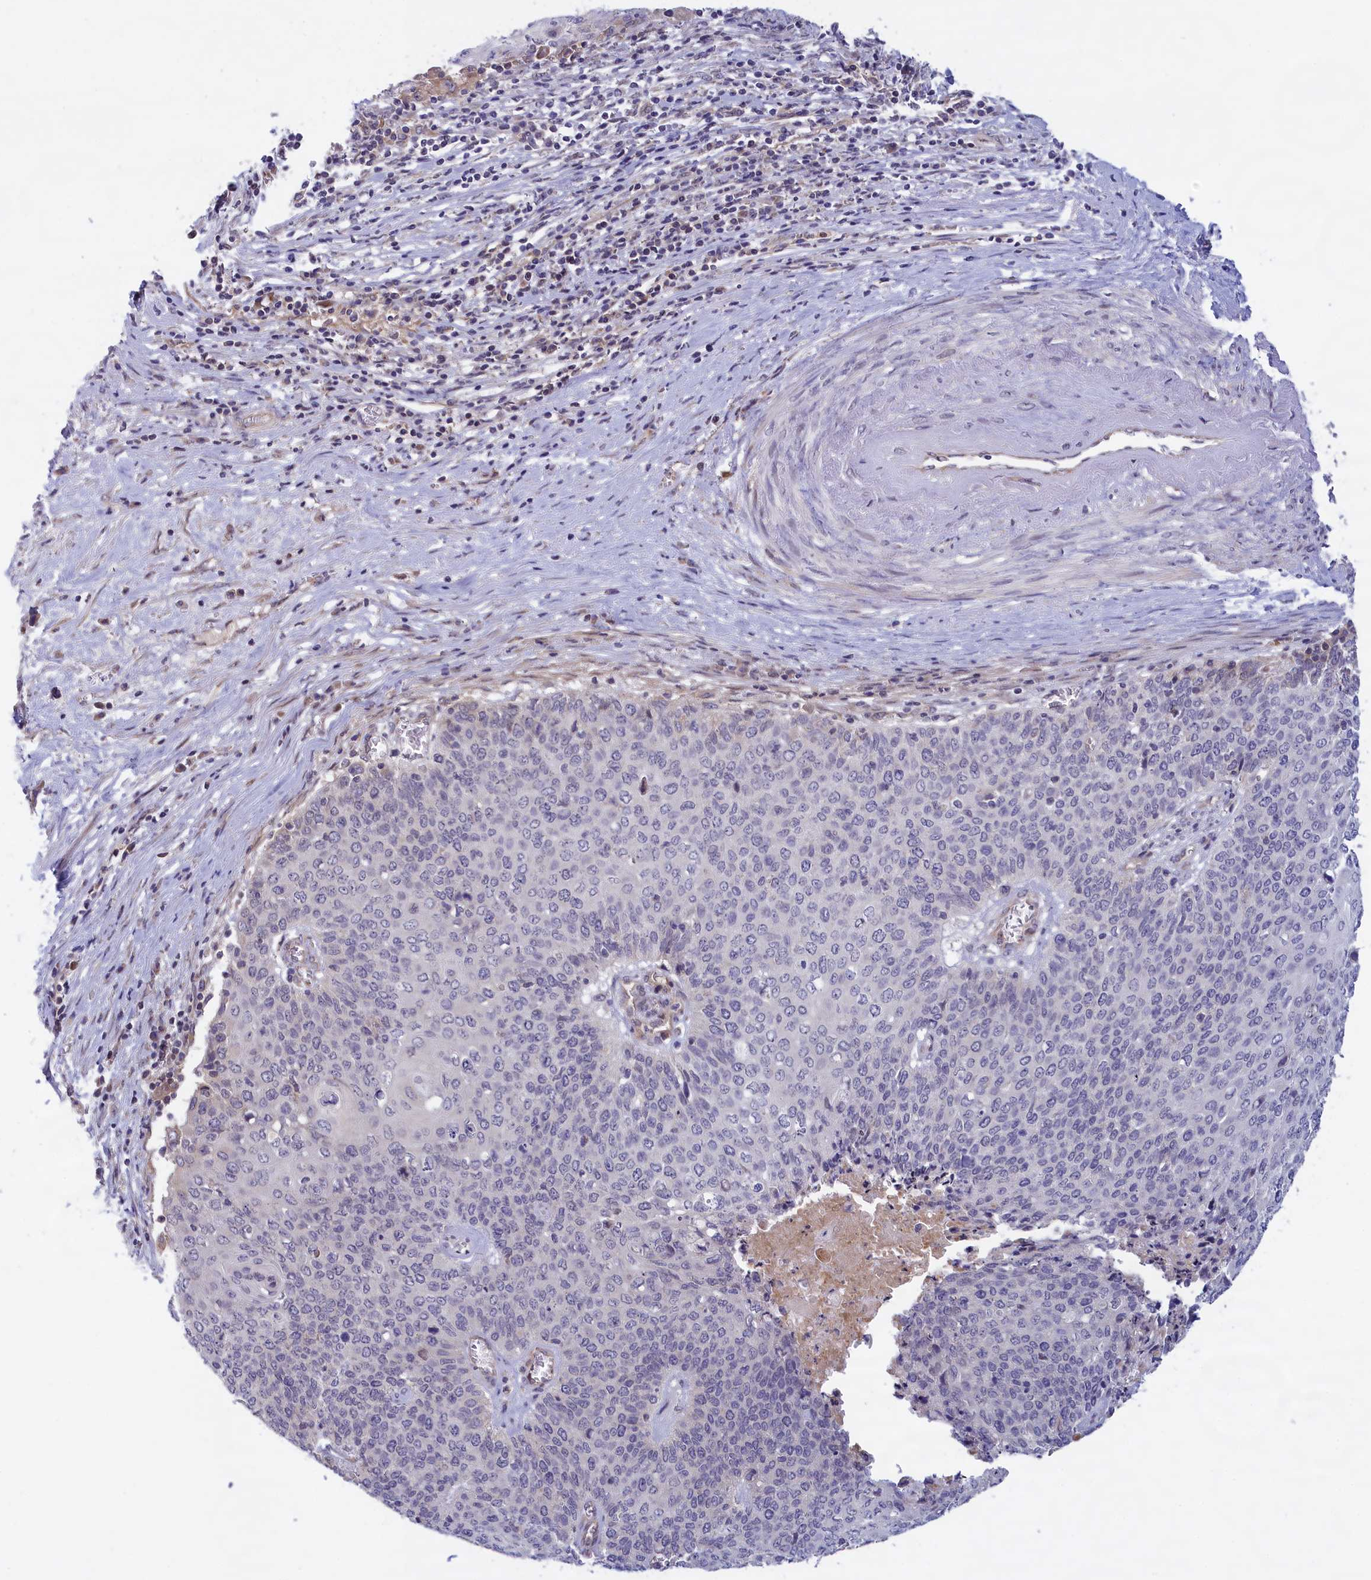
{"staining": {"intensity": "negative", "quantity": "none", "location": "none"}, "tissue": "cervical cancer", "cell_type": "Tumor cells", "image_type": "cancer", "snomed": [{"axis": "morphology", "description": "Squamous cell carcinoma, NOS"}, {"axis": "topography", "description": "Cervix"}], "caption": "A micrograph of human cervical squamous cell carcinoma is negative for staining in tumor cells. The staining was performed using DAB (3,3'-diaminobenzidine) to visualize the protein expression in brown, while the nuclei were stained in blue with hematoxylin (Magnification: 20x).", "gene": "IGFALS", "patient": {"sex": "female", "age": 39}}